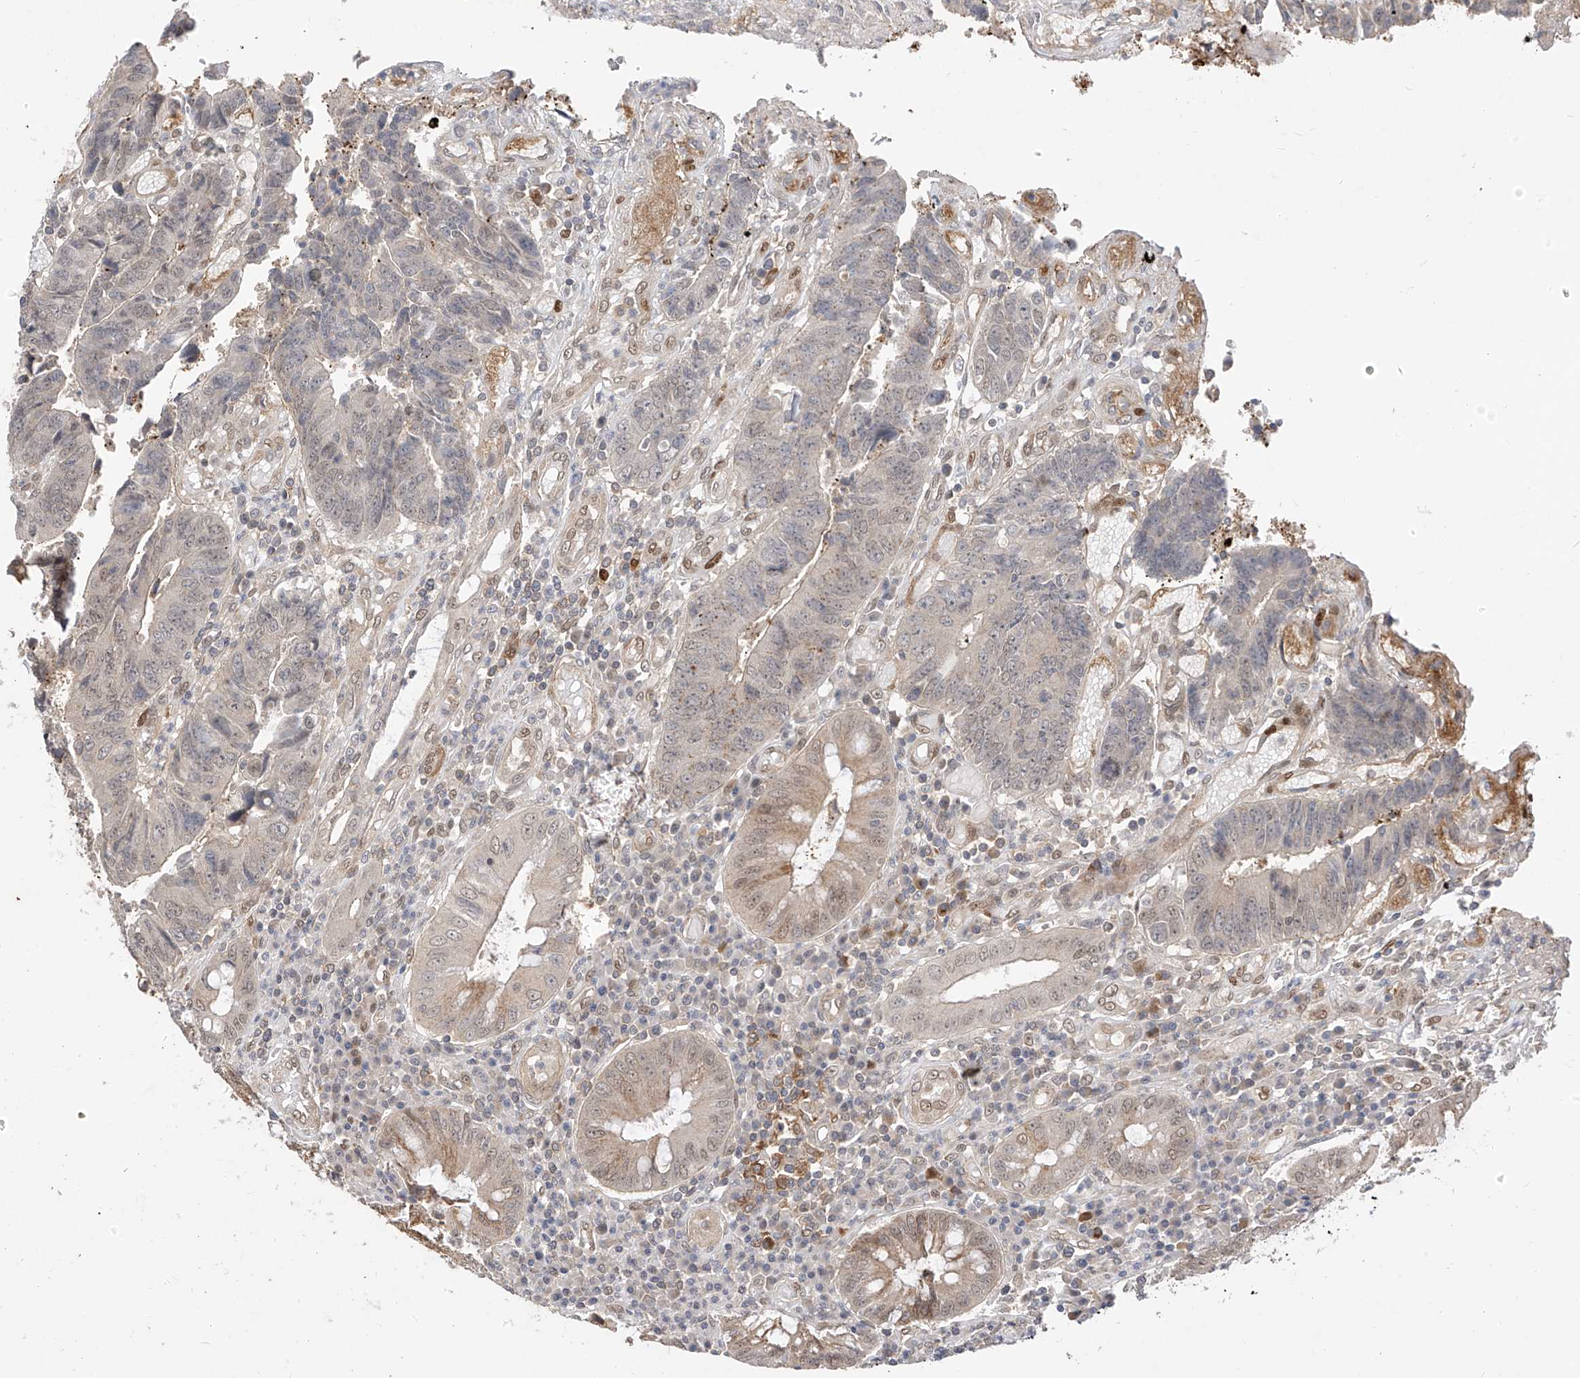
{"staining": {"intensity": "moderate", "quantity": "<25%", "location": "nuclear"}, "tissue": "colorectal cancer", "cell_type": "Tumor cells", "image_type": "cancer", "snomed": [{"axis": "morphology", "description": "Adenocarcinoma, NOS"}, {"axis": "topography", "description": "Rectum"}], "caption": "IHC image of human colorectal adenocarcinoma stained for a protein (brown), which exhibits low levels of moderate nuclear expression in about <25% of tumor cells.", "gene": "MRTFA", "patient": {"sex": "male", "age": 84}}